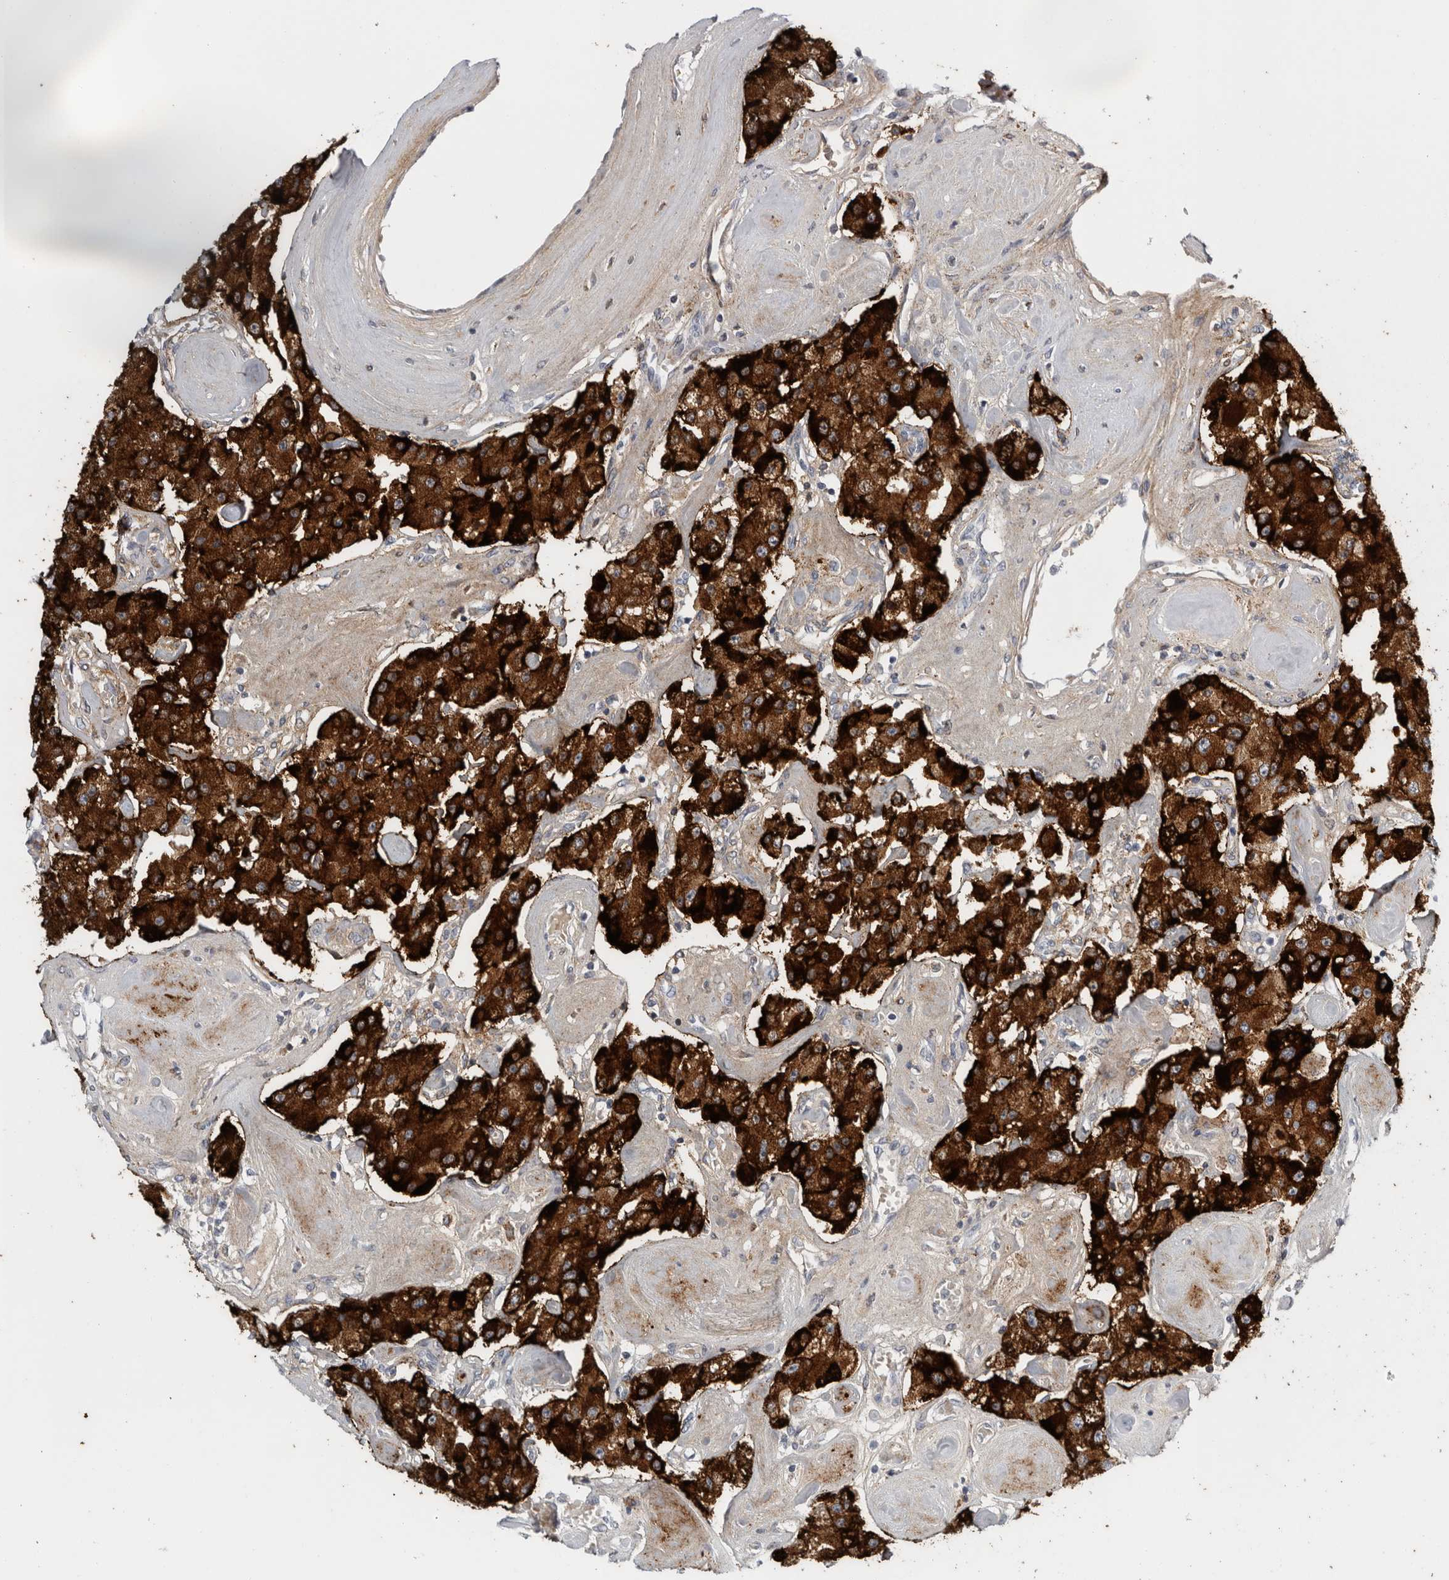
{"staining": {"intensity": "strong", "quantity": ">75%", "location": "cytoplasmic/membranous"}, "tissue": "carcinoid", "cell_type": "Tumor cells", "image_type": "cancer", "snomed": [{"axis": "morphology", "description": "Carcinoid, malignant, NOS"}, {"axis": "topography", "description": "Pancreas"}], "caption": "Approximately >75% of tumor cells in human carcinoid reveal strong cytoplasmic/membranous protein positivity as visualized by brown immunohistochemical staining.", "gene": "CPE", "patient": {"sex": "male", "age": 41}}